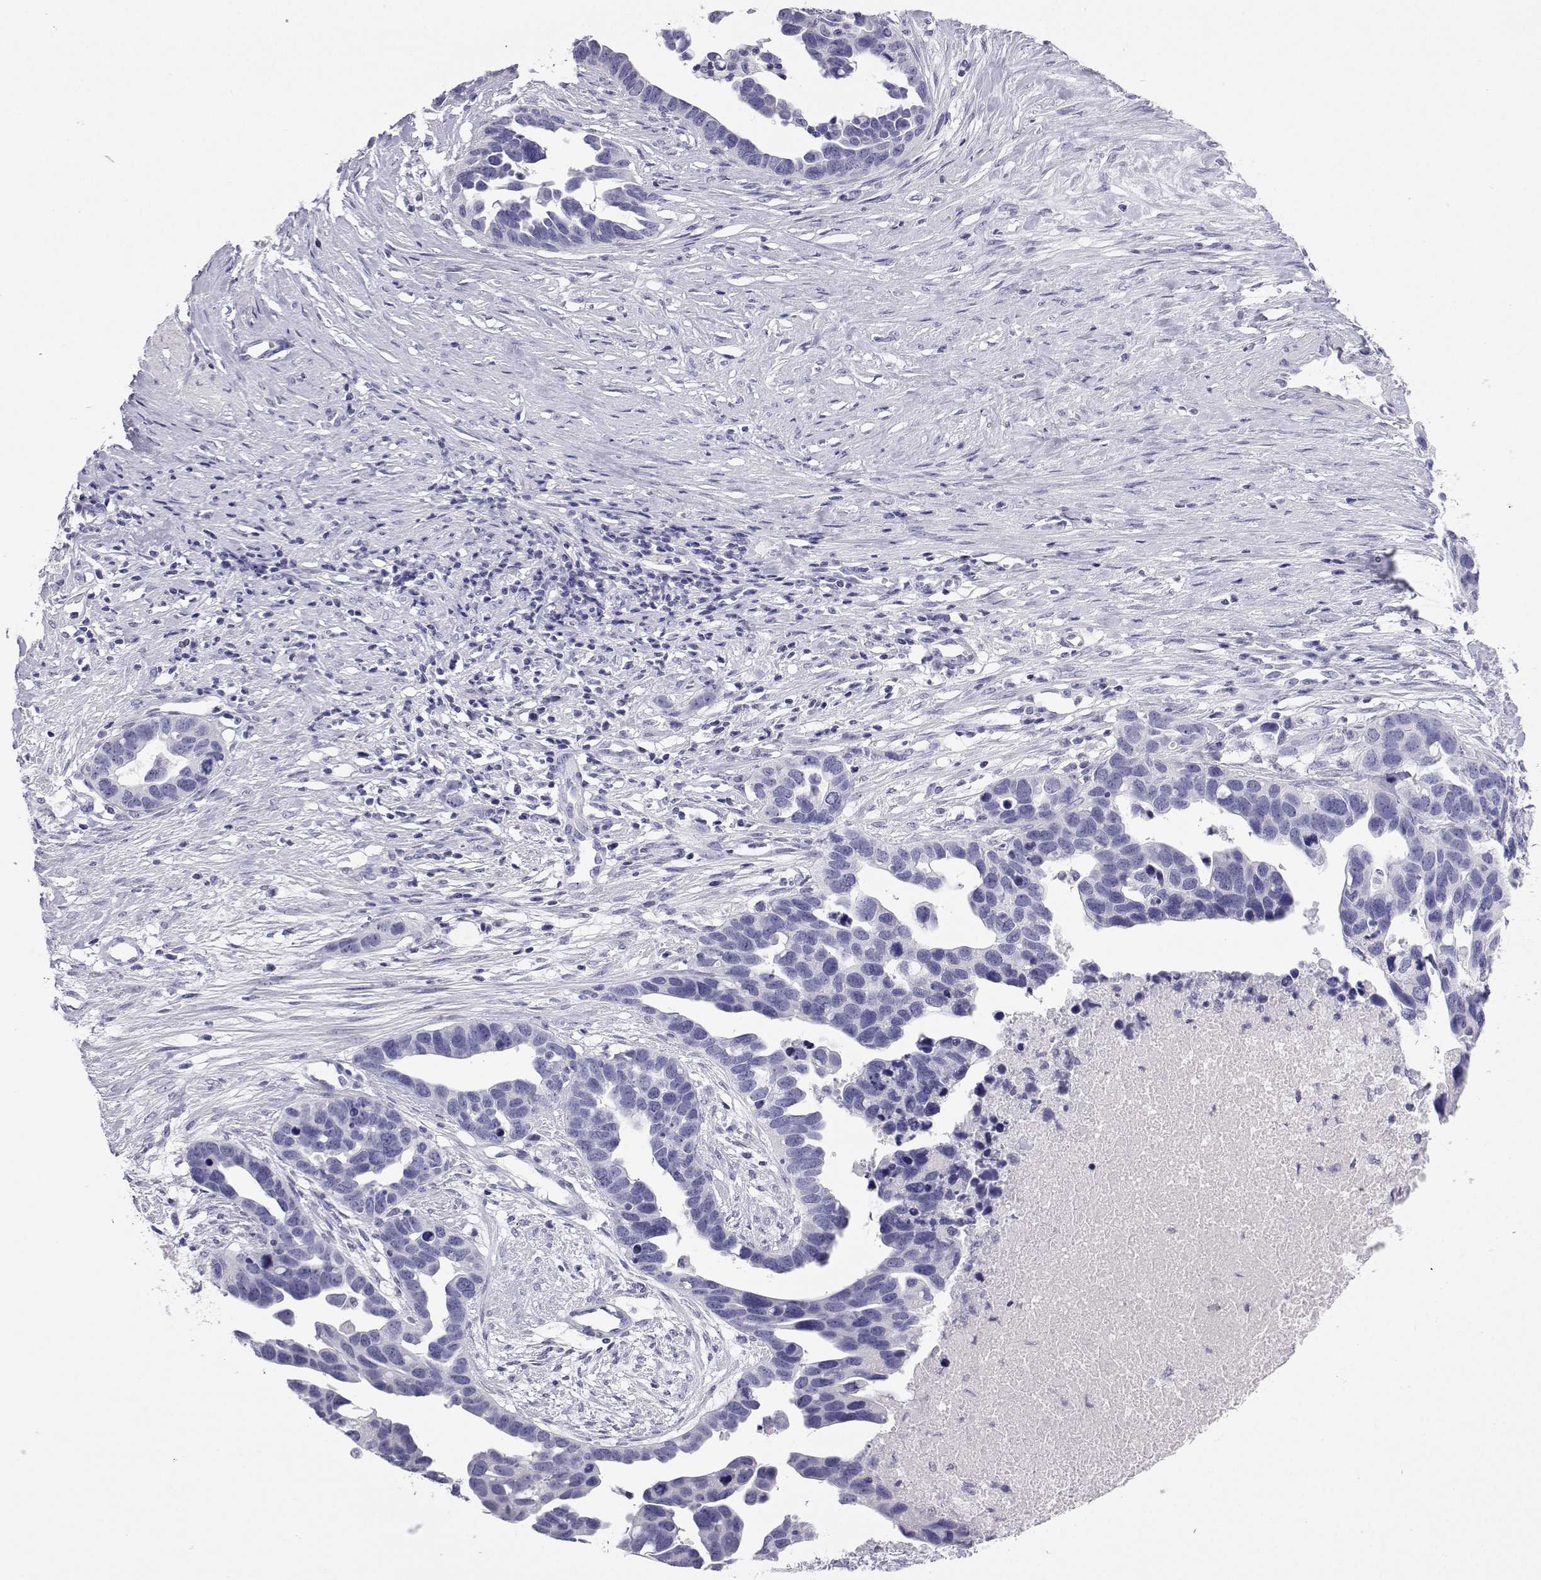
{"staining": {"intensity": "negative", "quantity": "none", "location": "none"}, "tissue": "ovarian cancer", "cell_type": "Tumor cells", "image_type": "cancer", "snomed": [{"axis": "morphology", "description": "Cystadenocarcinoma, serous, NOS"}, {"axis": "topography", "description": "Ovary"}], "caption": "DAB immunohistochemical staining of human ovarian cancer (serous cystadenocarcinoma) reveals no significant staining in tumor cells.", "gene": "PLIN4", "patient": {"sex": "female", "age": 54}}